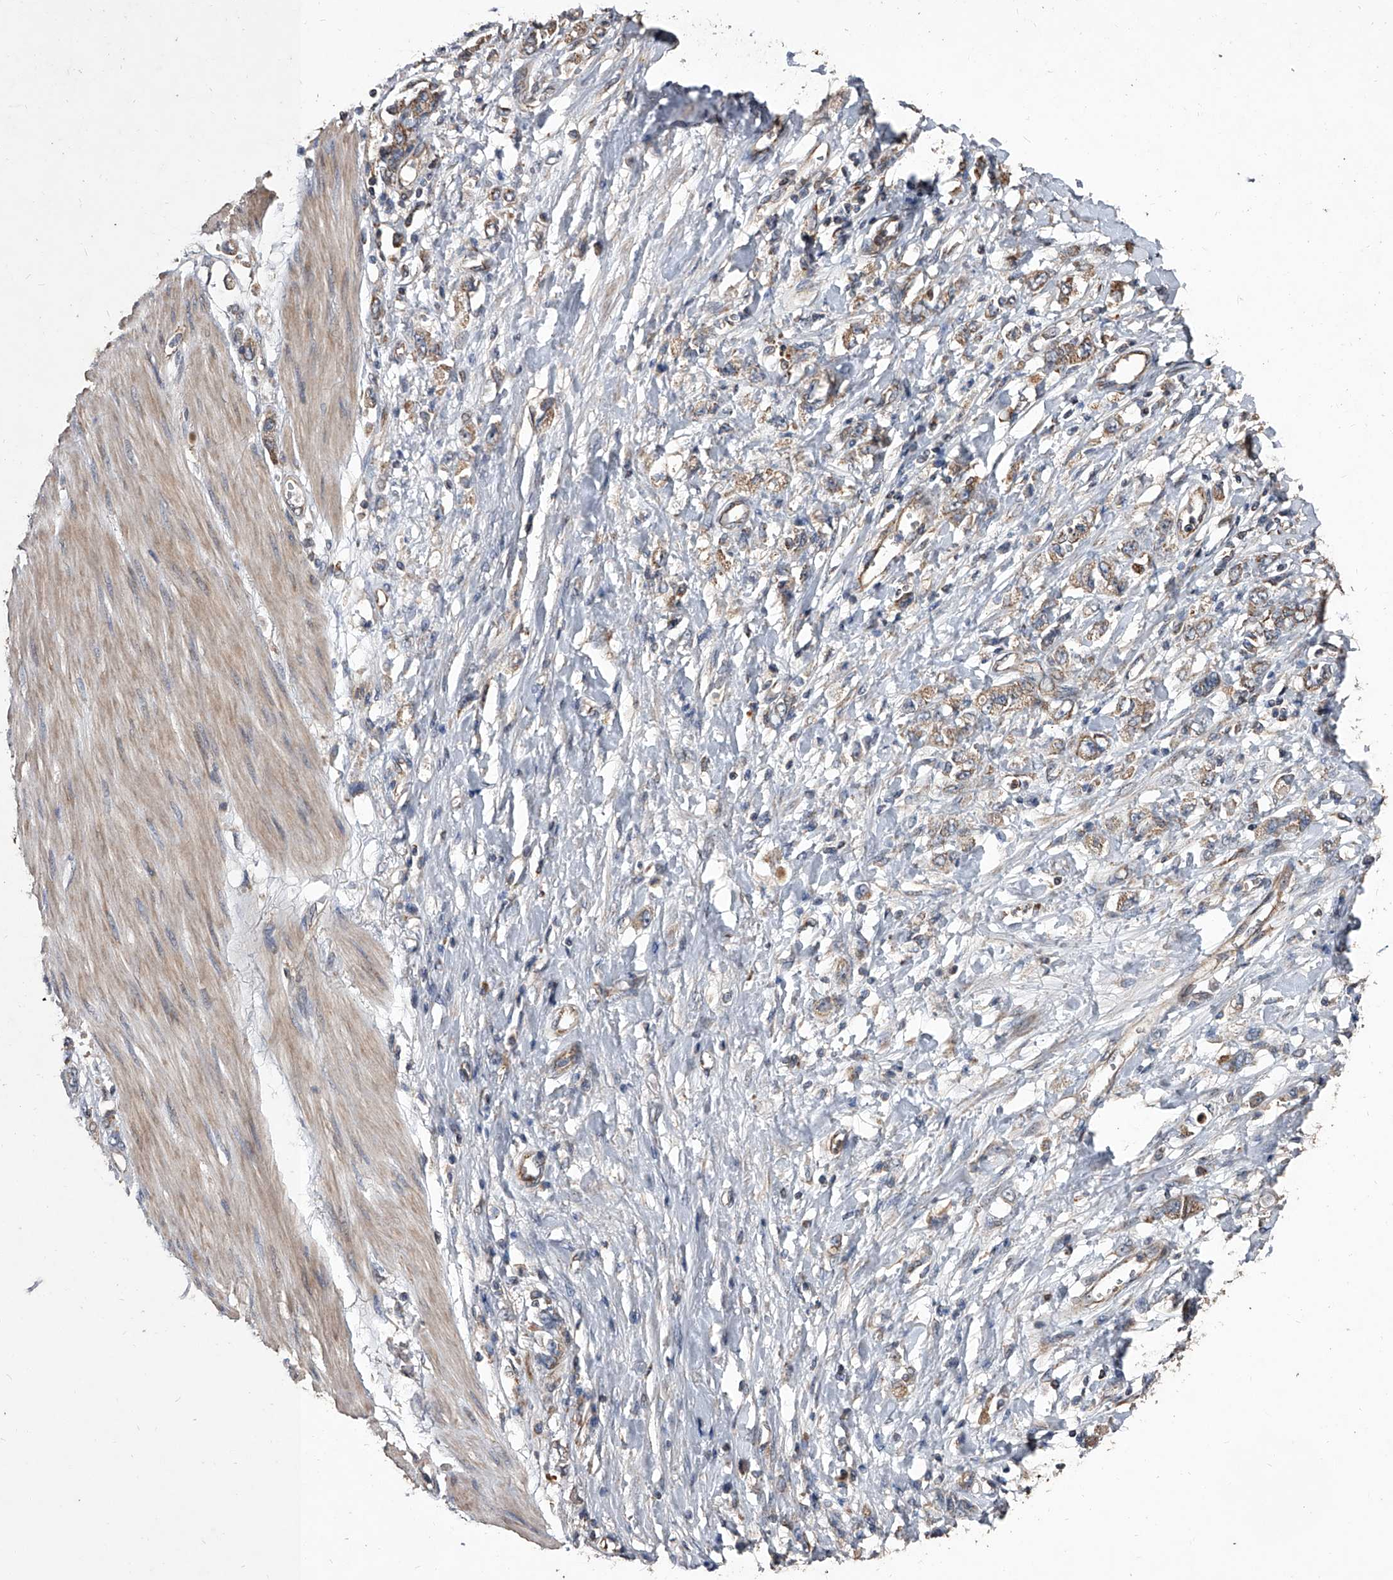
{"staining": {"intensity": "weak", "quantity": ">75%", "location": "cytoplasmic/membranous"}, "tissue": "stomach cancer", "cell_type": "Tumor cells", "image_type": "cancer", "snomed": [{"axis": "morphology", "description": "Adenocarcinoma, NOS"}, {"axis": "topography", "description": "Stomach"}], "caption": "Weak cytoplasmic/membranous protein expression is identified in about >75% of tumor cells in stomach cancer (adenocarcinoma).", "gene": "LTV1", "patient": {"sex": "female", "age": 76}}